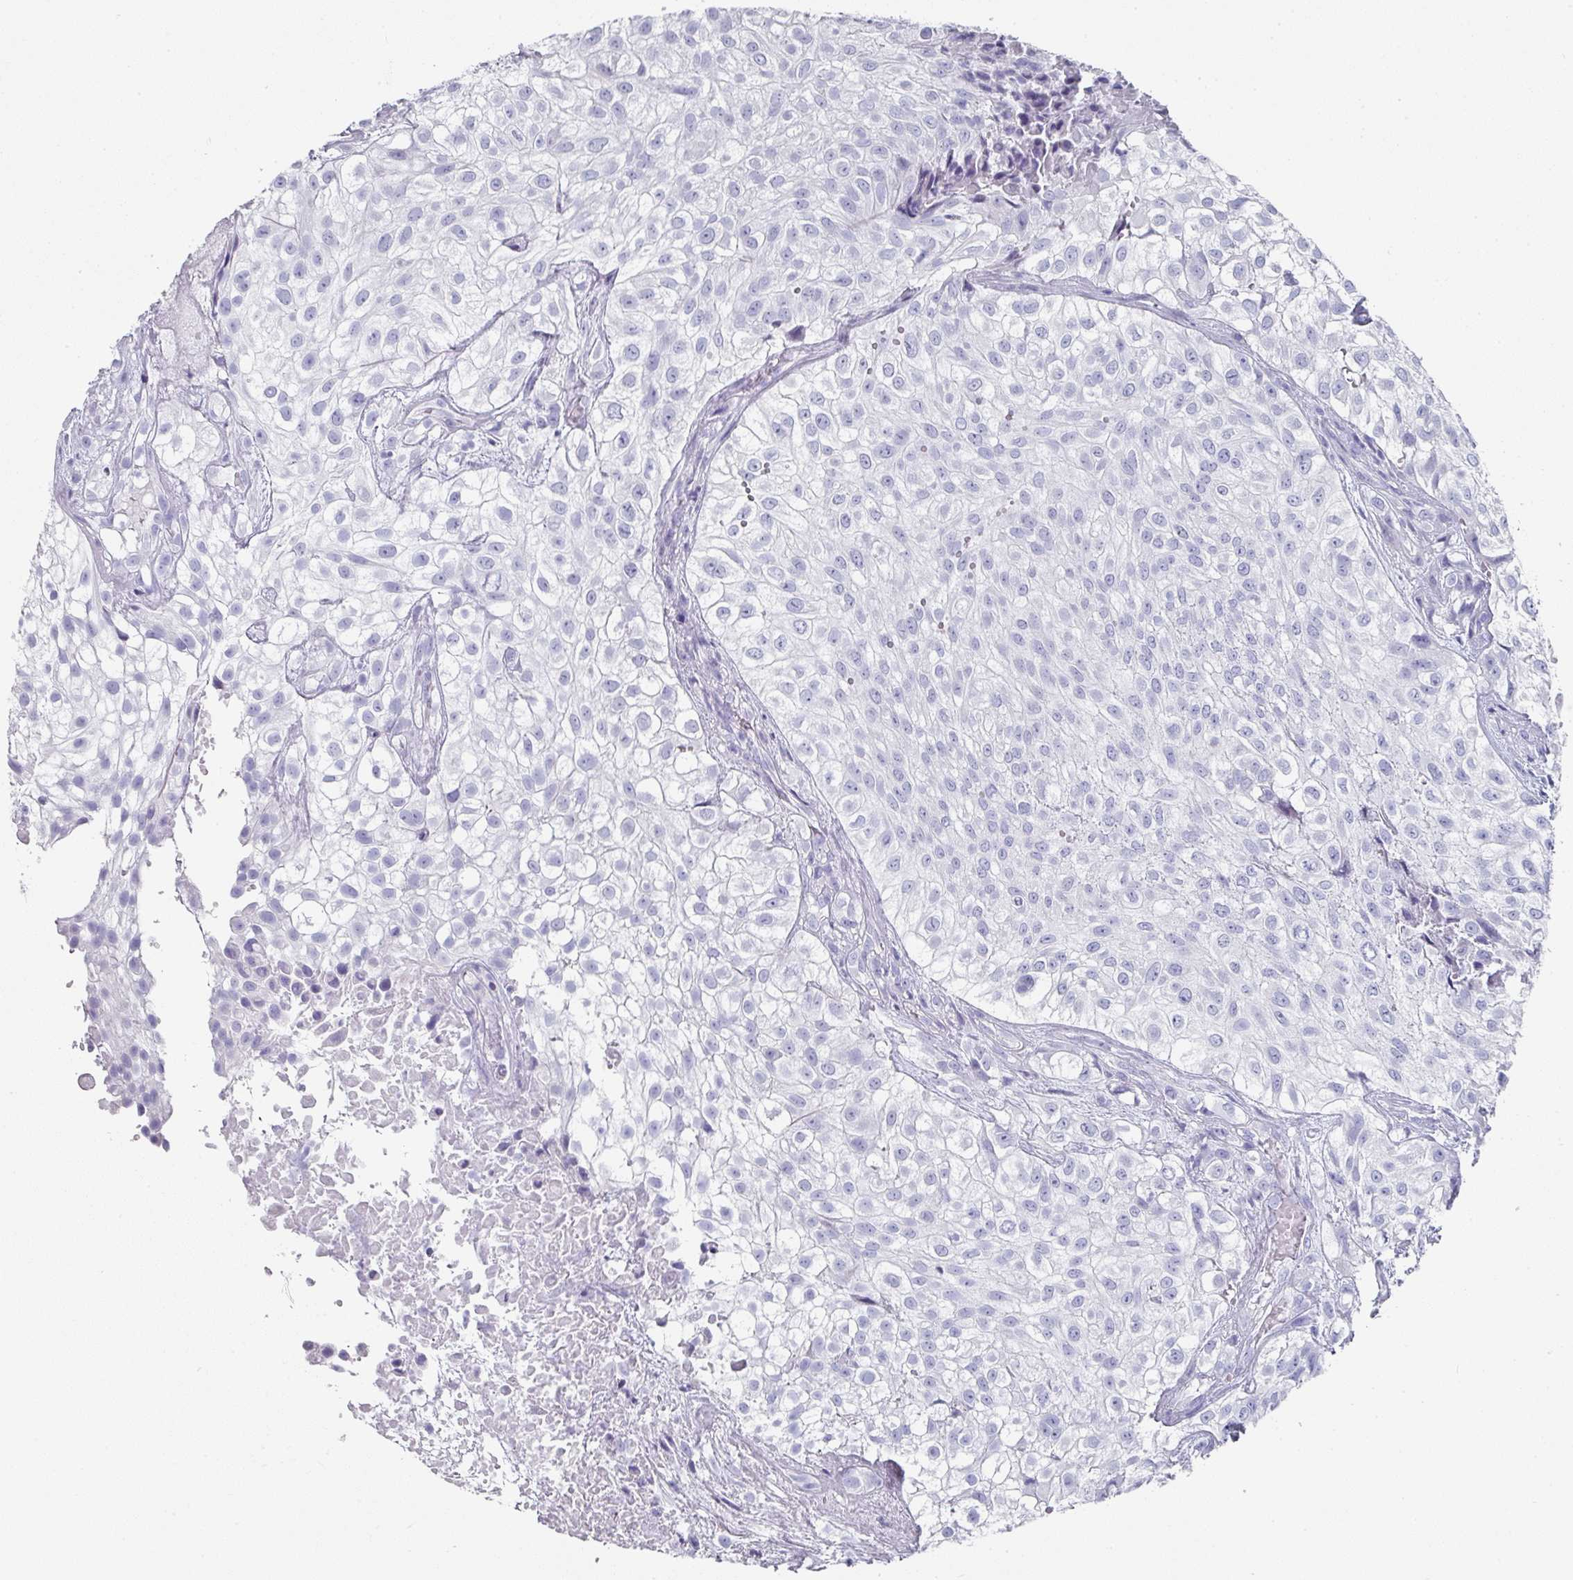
{"staining": {"intensity": "negative", "quantity": "none", "location": "none"}, "tissue": "urothelial cancer", "cell_type": "Tumor cells", "image_type": "cancer", "snomed": [{"axis": "morphology", "description": "Urothelial carcinoma, High grade"}, {"axis": "topography", "description": "Urinary bladder"}], "caption": "Protein analysis of urothelial carcinoma (high-grade) shows no significant expression in tumor cells.", "gene": "SETBP1", "patient": {"sex": "male", "age": 56}}